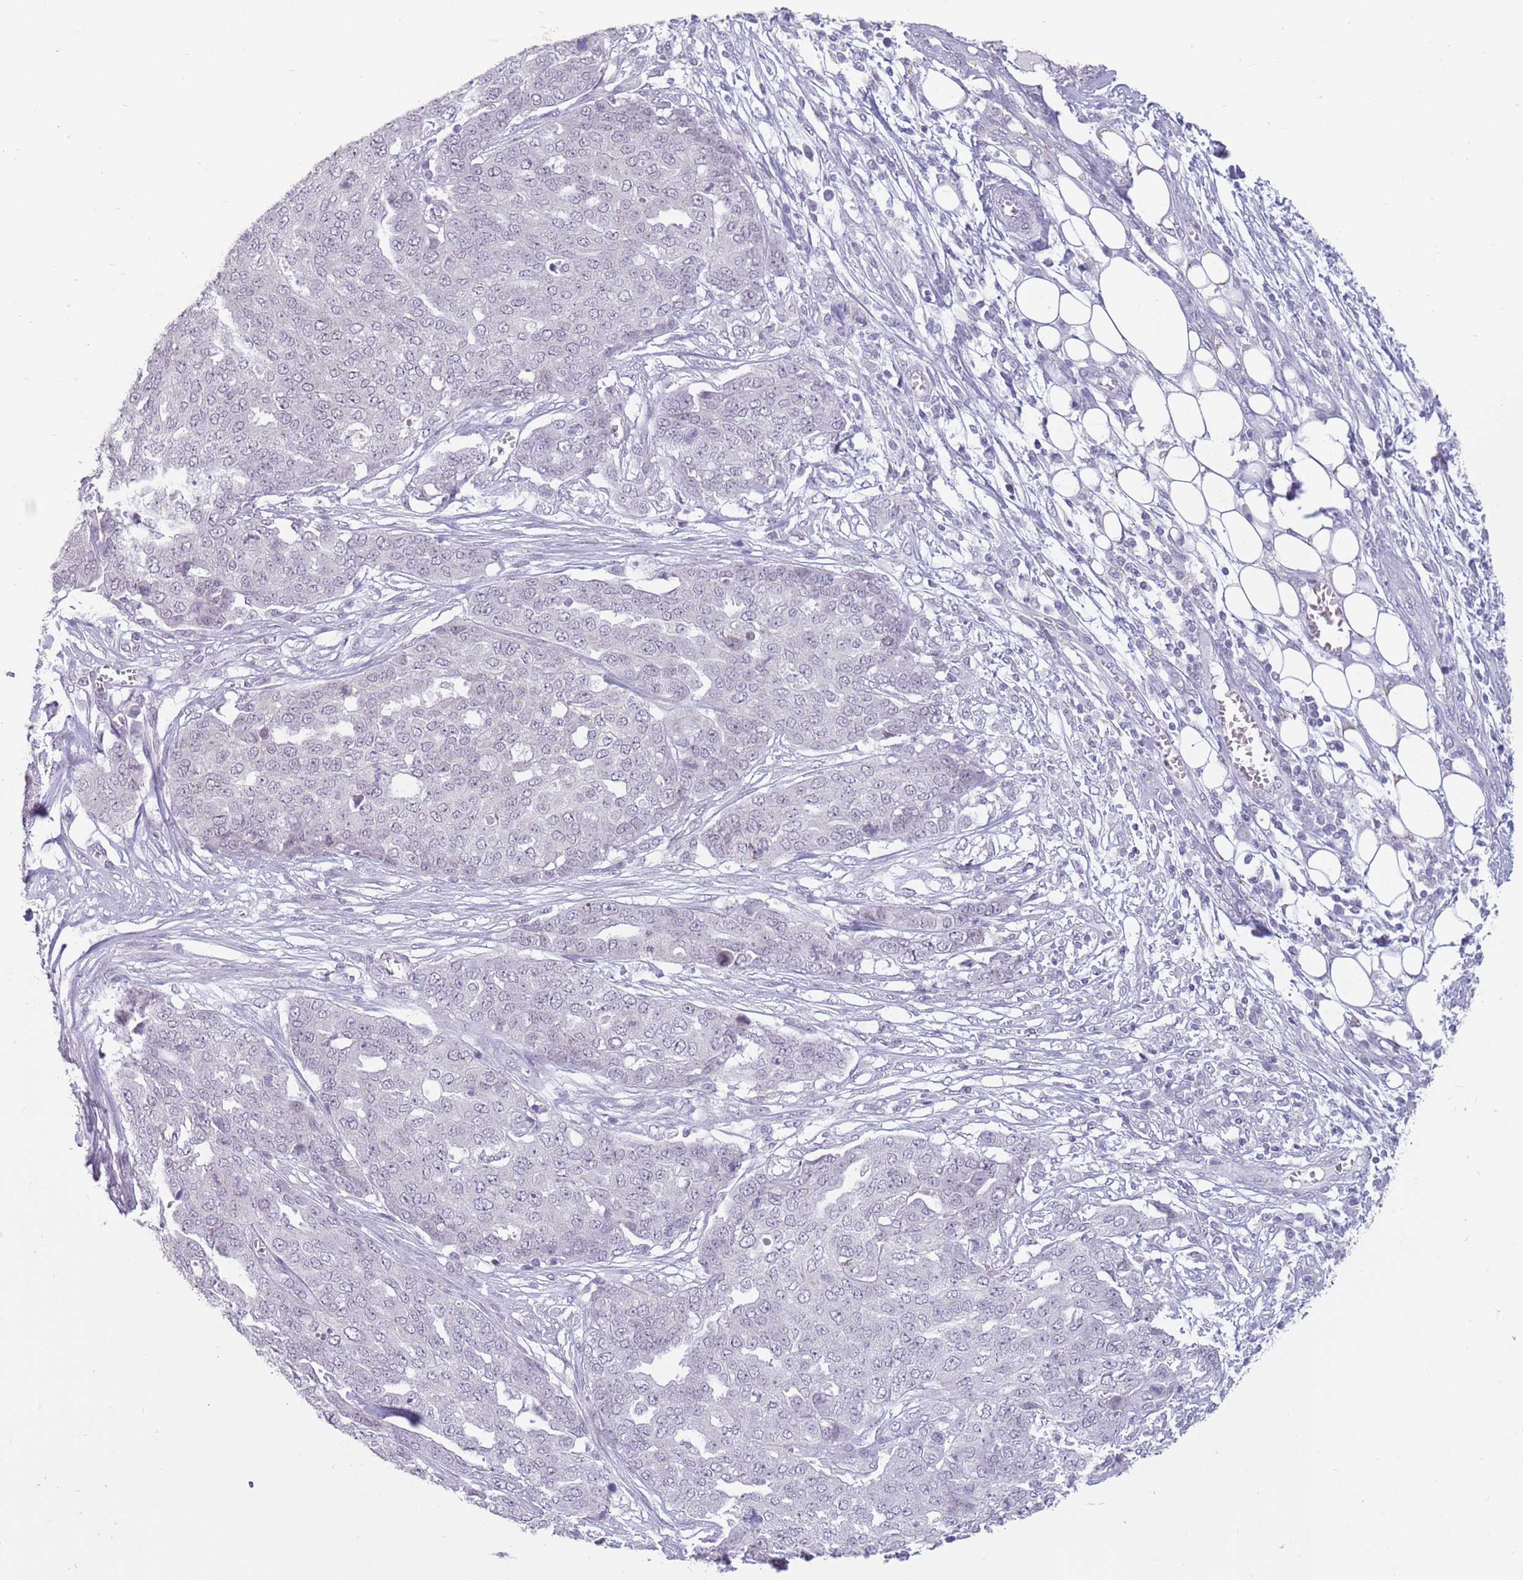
{"staining": {"intensity": "negative", "quantity": "none", "location": "none"}, "tissue": "ovarian cancer", "cell_type": "Tumor cells", "image_type": "cancer", "snomed": [{"axis": "morphology", "description": "Cystadenocarcinoma, serous, NOS"}, {"axis": "topography", "description": "Soft tissue"}, {"axis": "topography", "description": "Ovary"}], "caption": "This is an immunohistochemistry (IHC) micrograph of human ovarian cancer. There is no staining in tumor cells.", "gene": "ZNF574", "patient": {"sex": "female", "age": 57}}